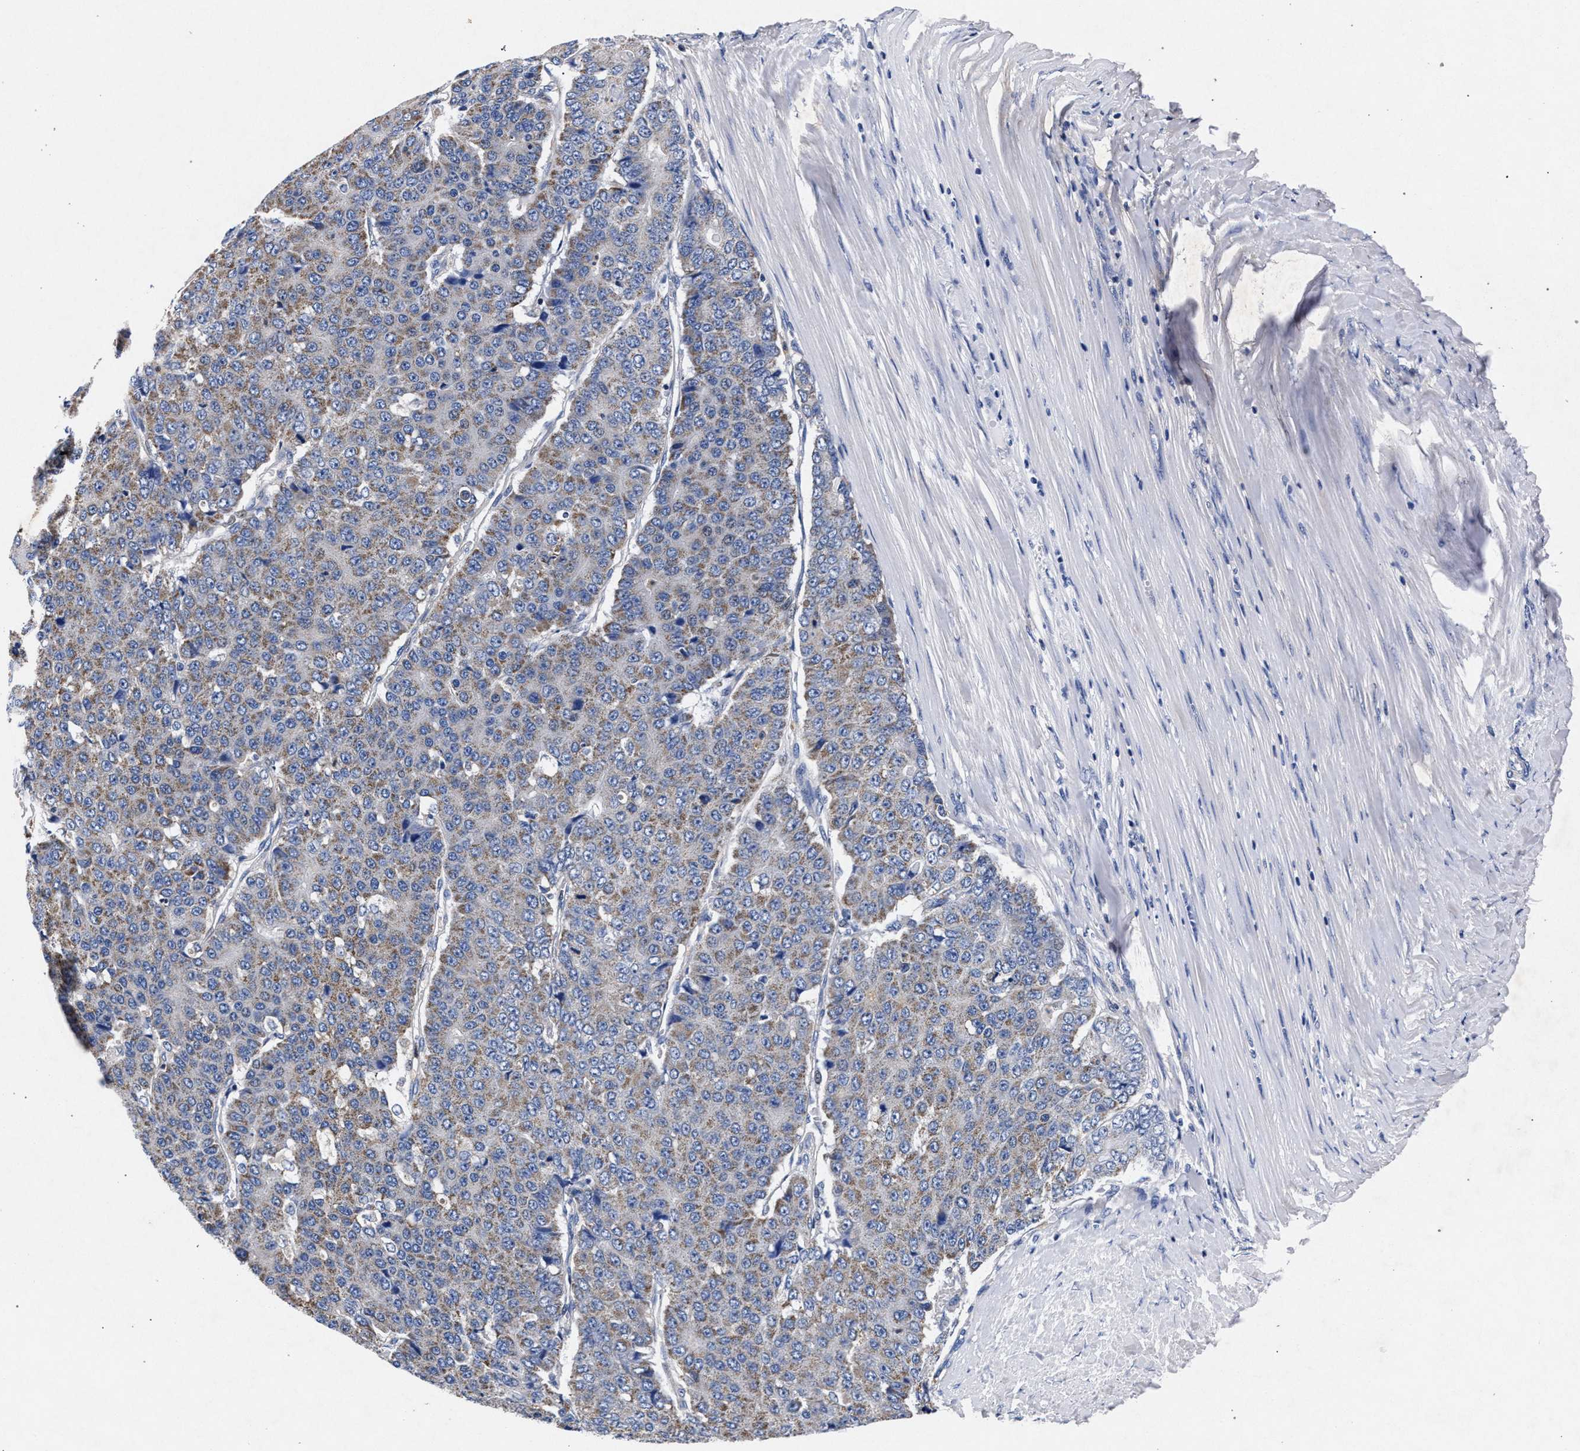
{"staining": {"intensity": "weak", "quantity": "25%-75%", "location": "cytoplasmic/membranous"}, "tissue": "pancreatic cancer", "cell_type": "Tumor cells", "image_type": "cancer", "snomed": [{"axis": "morphology", "description": "Adenocarcinoma, NOS"}, {"axis": "topography", "description": "Pancreas"}], "caption": "This image reveals IHC staining of human pancreatic cancer (adenocarcinoma), with low weak cytoplasmic/membranous positivity in approximately 25%-75% of tumor cells.", "gene": "HSD17B14", "patient": {"sex": "male", "age": 50}}